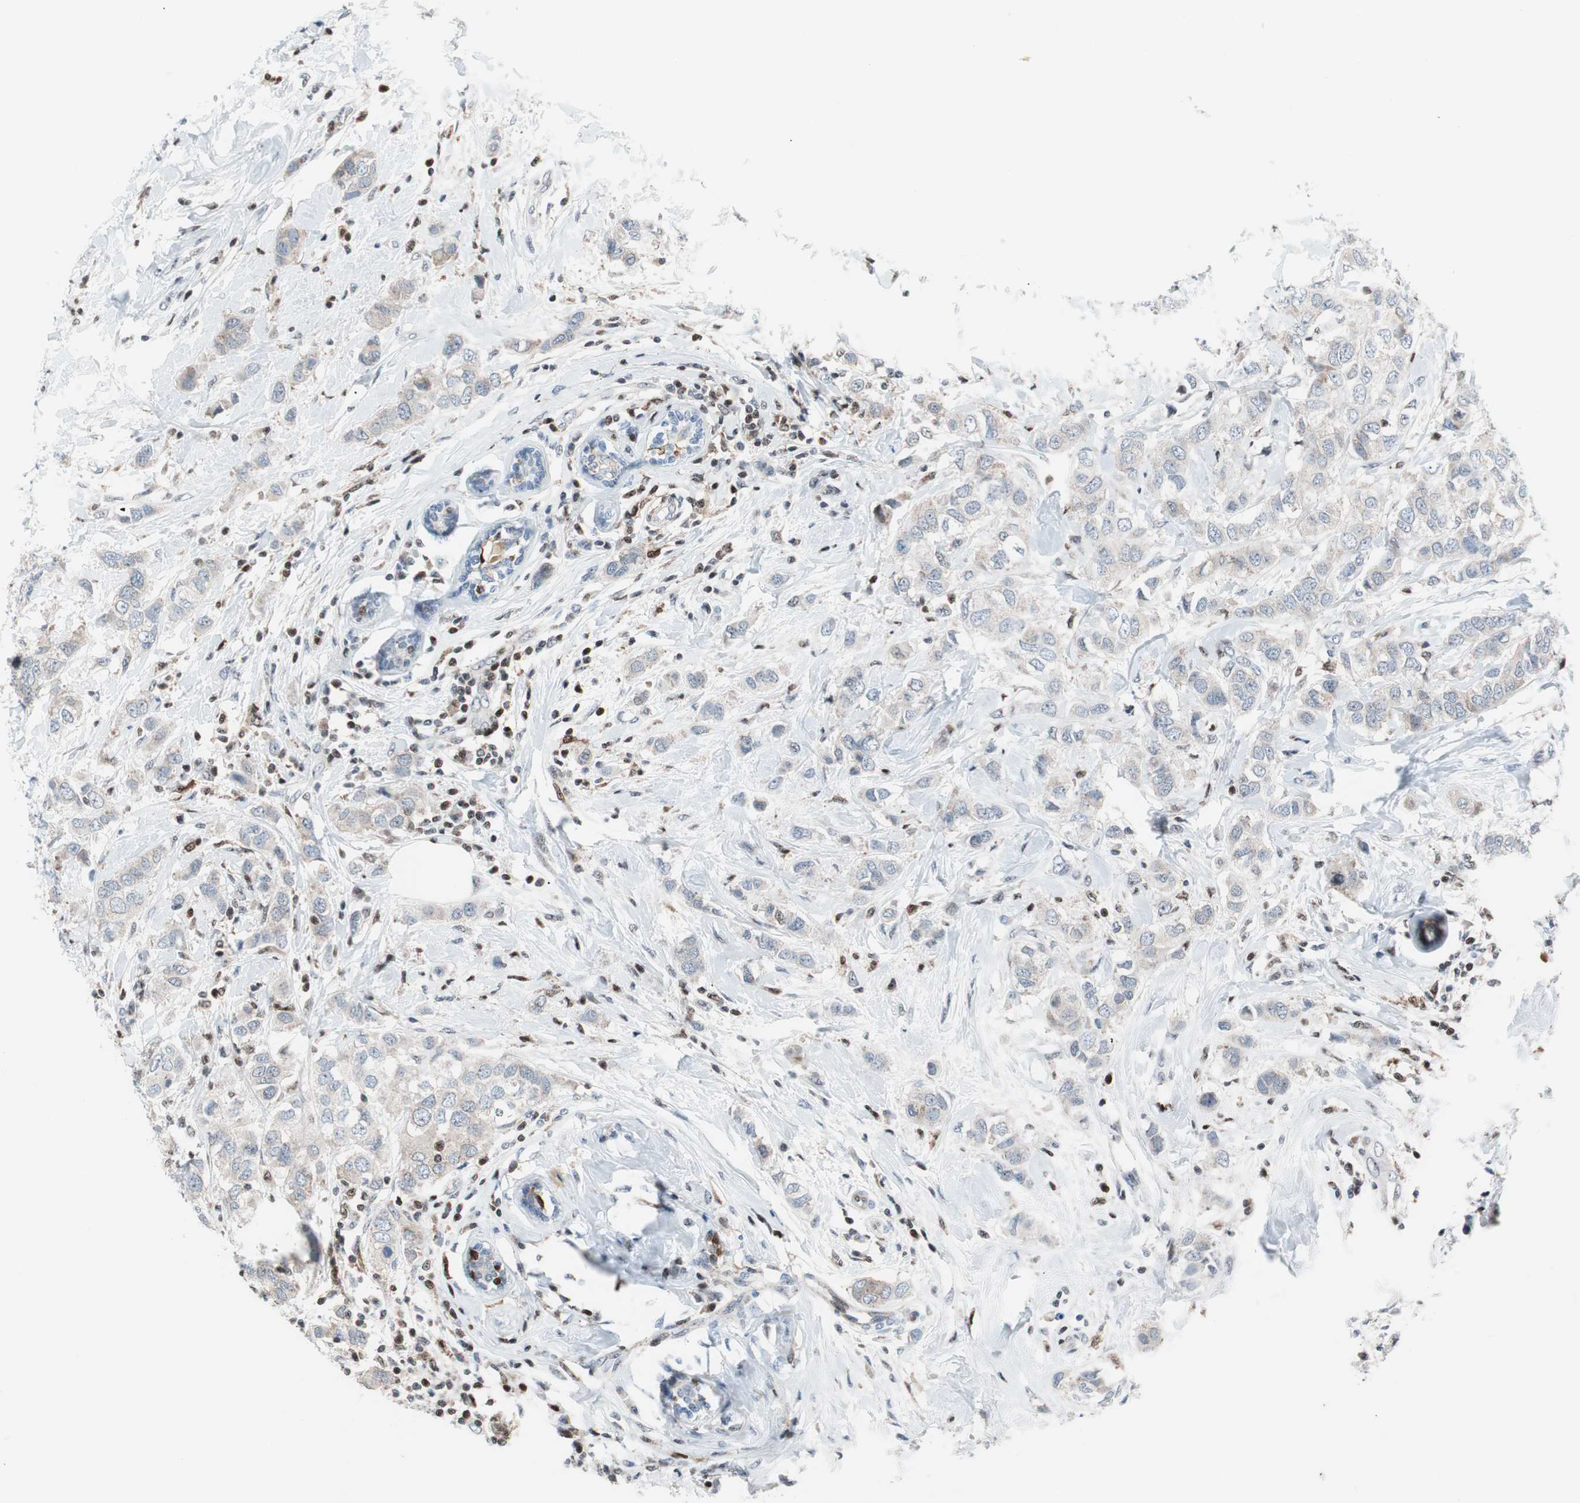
{"staining": {"intensity": "weak", "quantity": "<25%", "location": "cytoplasmic/membranous"}, "tissue": "breast cancer", "cell_type": "Tumor cells", "image_type": "cancer", "snomed": [{"axis": "morphology", "description": "Duct carcinoma"}, {"axis": "topography", "description": "Breast"}], "caption": "Immunohistochemistry of breast cancer (invasive ductal carcinoma) displays no staining in tumor cells.", "gene": "RGS10", "patient": {"sex": "female", "age": 50}}